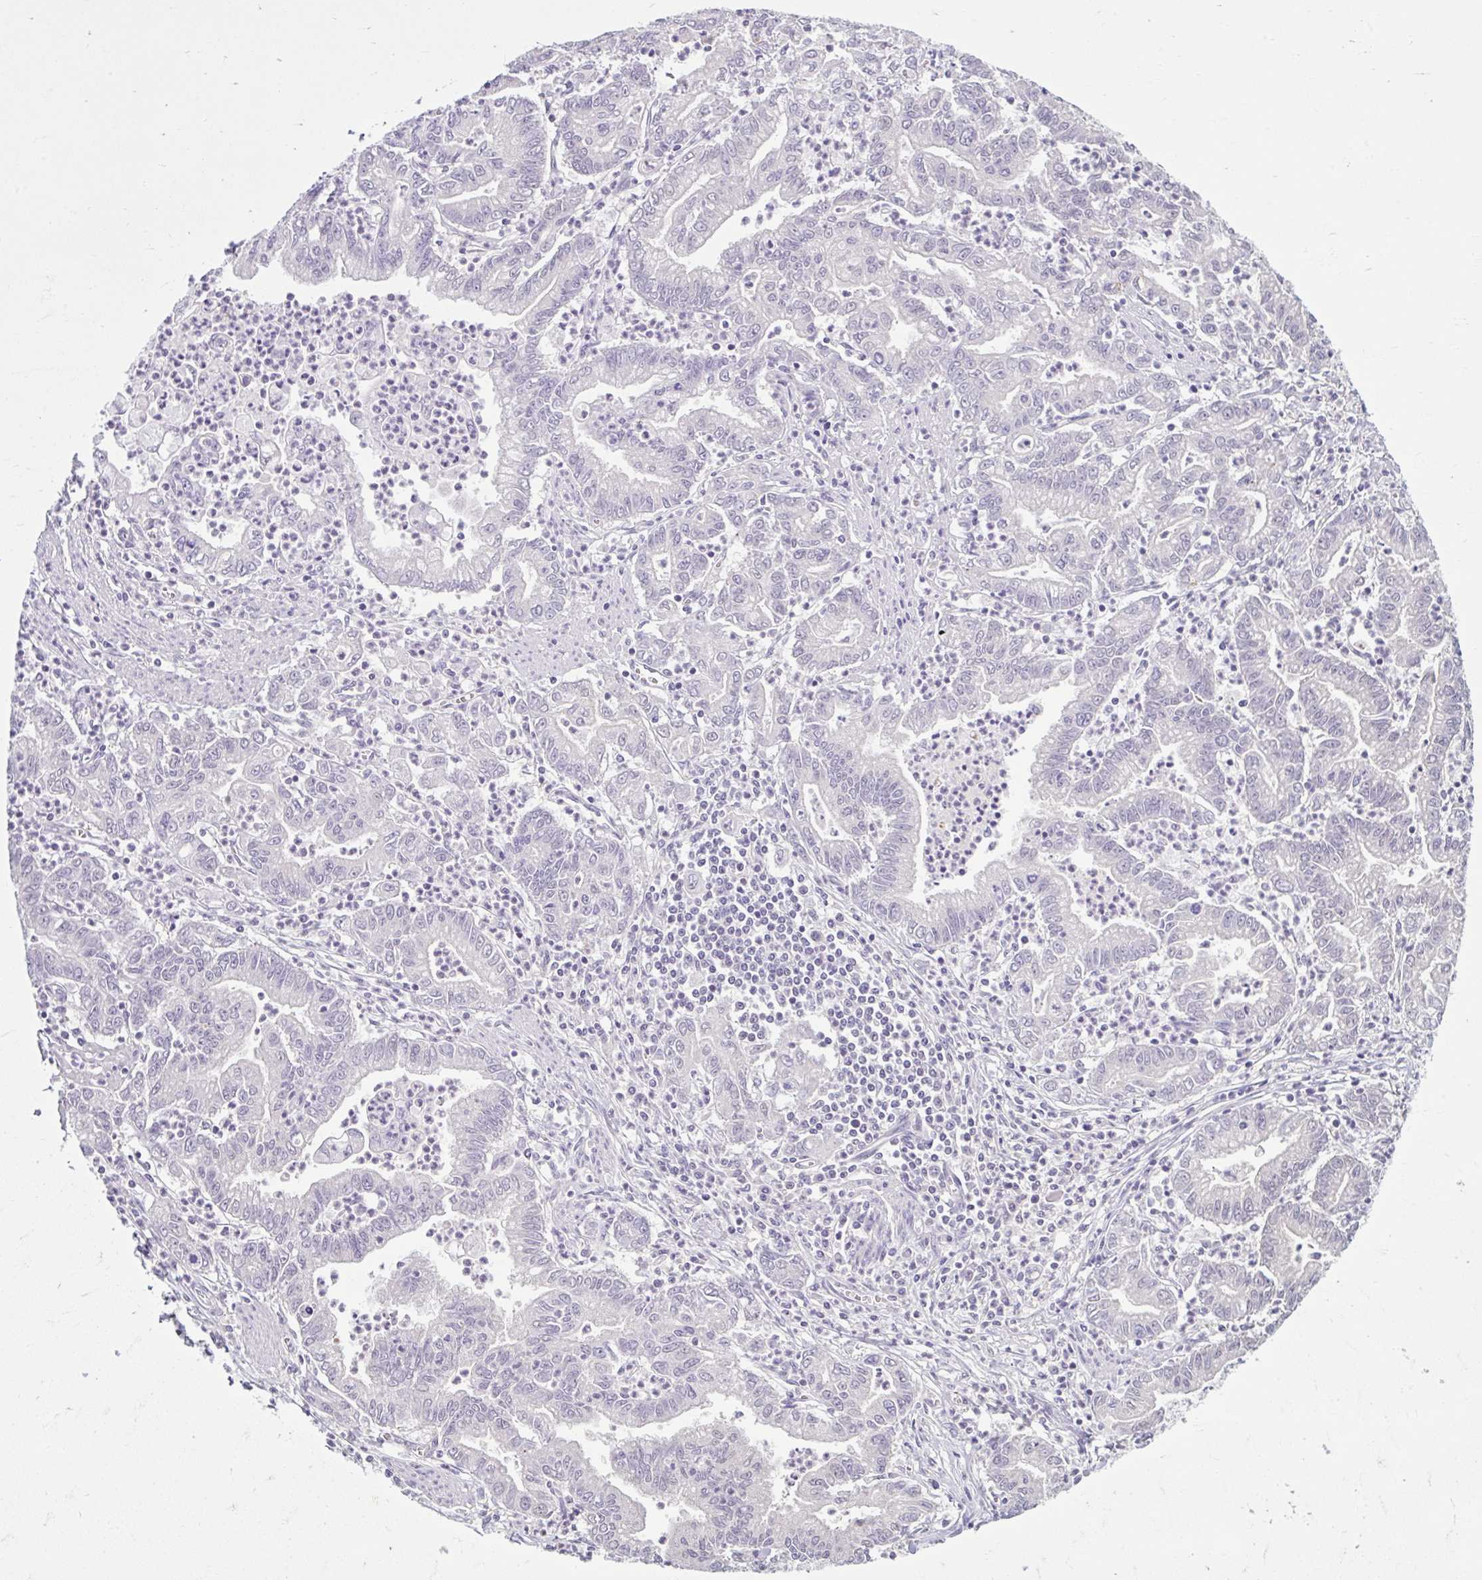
{"staining": {"intensity": "negative", "quantity": "none", "location": "none"}, "tissue": "stomach cancer", "cell_type": "Tumor cells", "image_type": "cancer", "snomed": [{"axis": "morphology", "description": "Adenocarcinoma, NOS"}, {"axis": "topography", "description": "Stomach, upper"}], "caption": "High magnification brightfield microscopy of stomach cancer (adenocarcinoma) stained with DAB (brown) and counterstained with hematoxylin (blue): tumor cells show no significant positivity. (IHC, brightfield microscopy, high magnification).", "gene": "CDH19", "patient": {"sex": "female", "age": 79}}